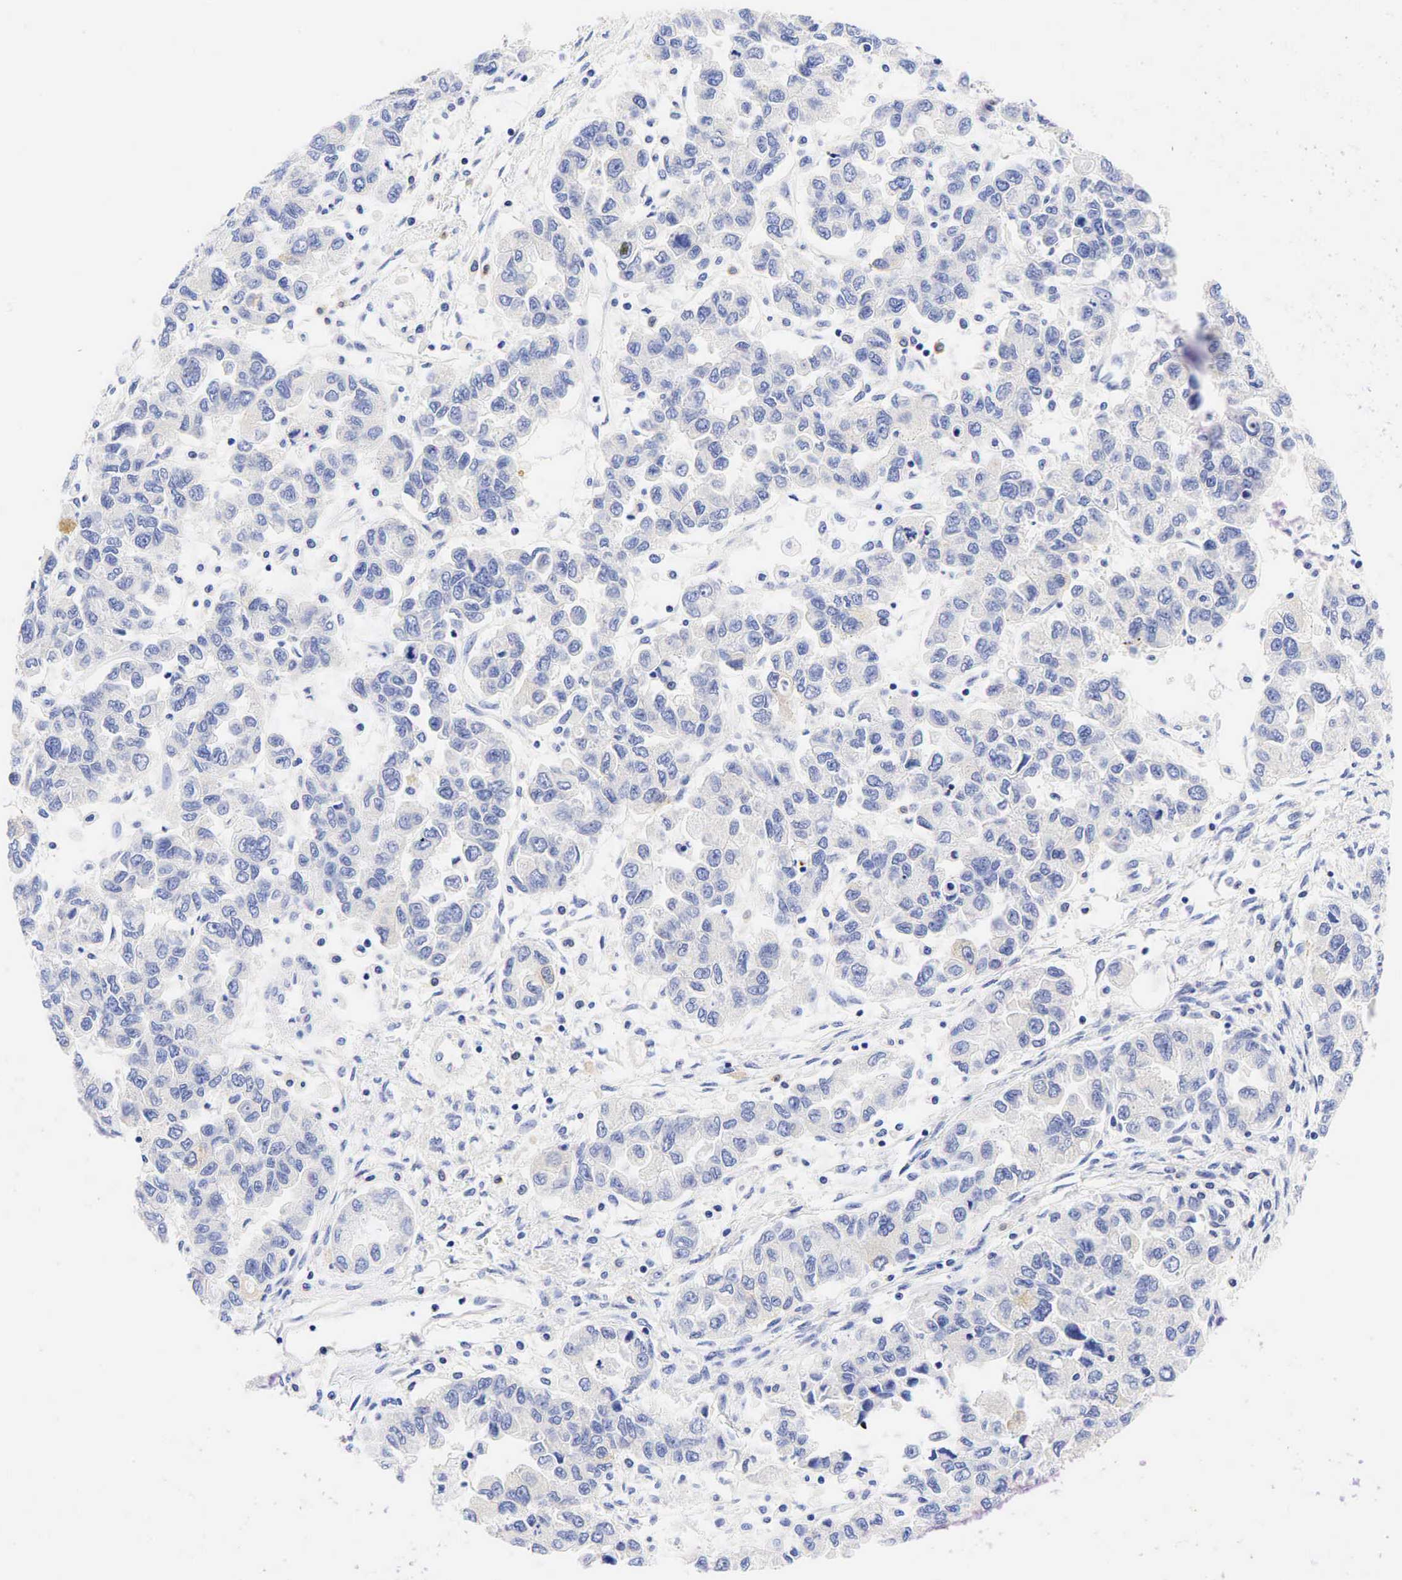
{"staining": {"intensity": "negative", "quantity": "none", "location": "none"}, "tissue": "ovarian cancer", "cell_type": "Tumor cells", "image_type": "cancer", "snomed": [{"axis": "morphology", "description": "Cystadenocarcinoma, serous, NOS"}, {"axis": "topography", "description": "Ovary"}], "caption": "High power microscopy photomicrograph of an immunohistochemistry micrograph of ovarian cancer, revealing no significant staining in tumor cells. (DAB (3,3'-diaminobenzidine) IHC, high magnification).", "gene": "TNFRSF8", "patient": {"sex": "female", "age": 84}}